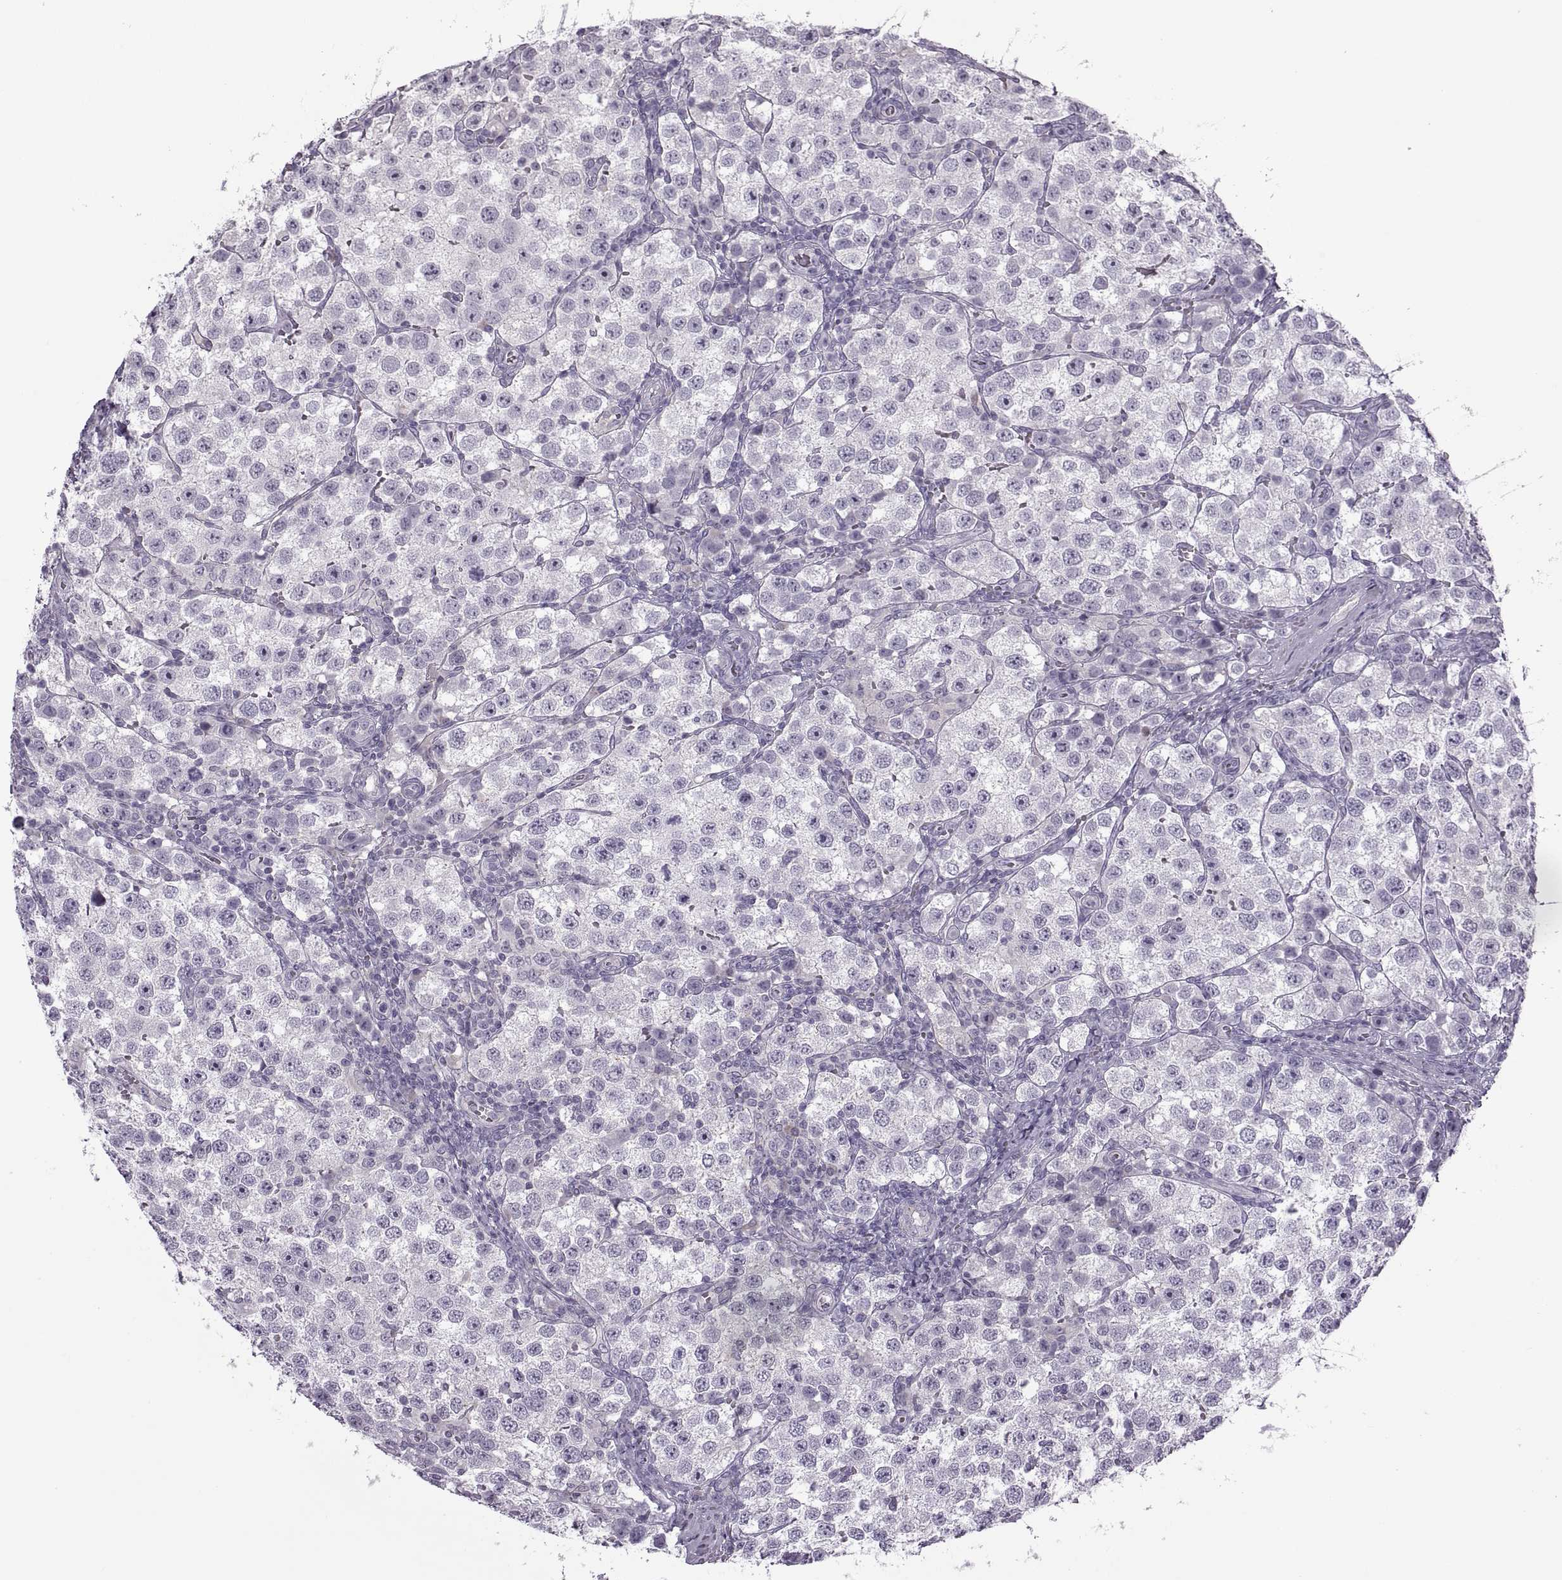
{"staining": {"intensity": "negative", "quantity": "none", "location": "none"}, "tissue": "testis cancer", "cell_type": "Tumor cells", "image_type": "cancer", "snomed": [{"axis": "morphology", "description": "Seminoma, NOS"}, {"axis": "topography", "description": "Testis"}], "caption": "Seminoma (testis) was stained to show a protein in brown. There is no significant positivity in tumor cells.", "gene": "RSPH6A", "patient": {"sex": "male", "age": 37}}